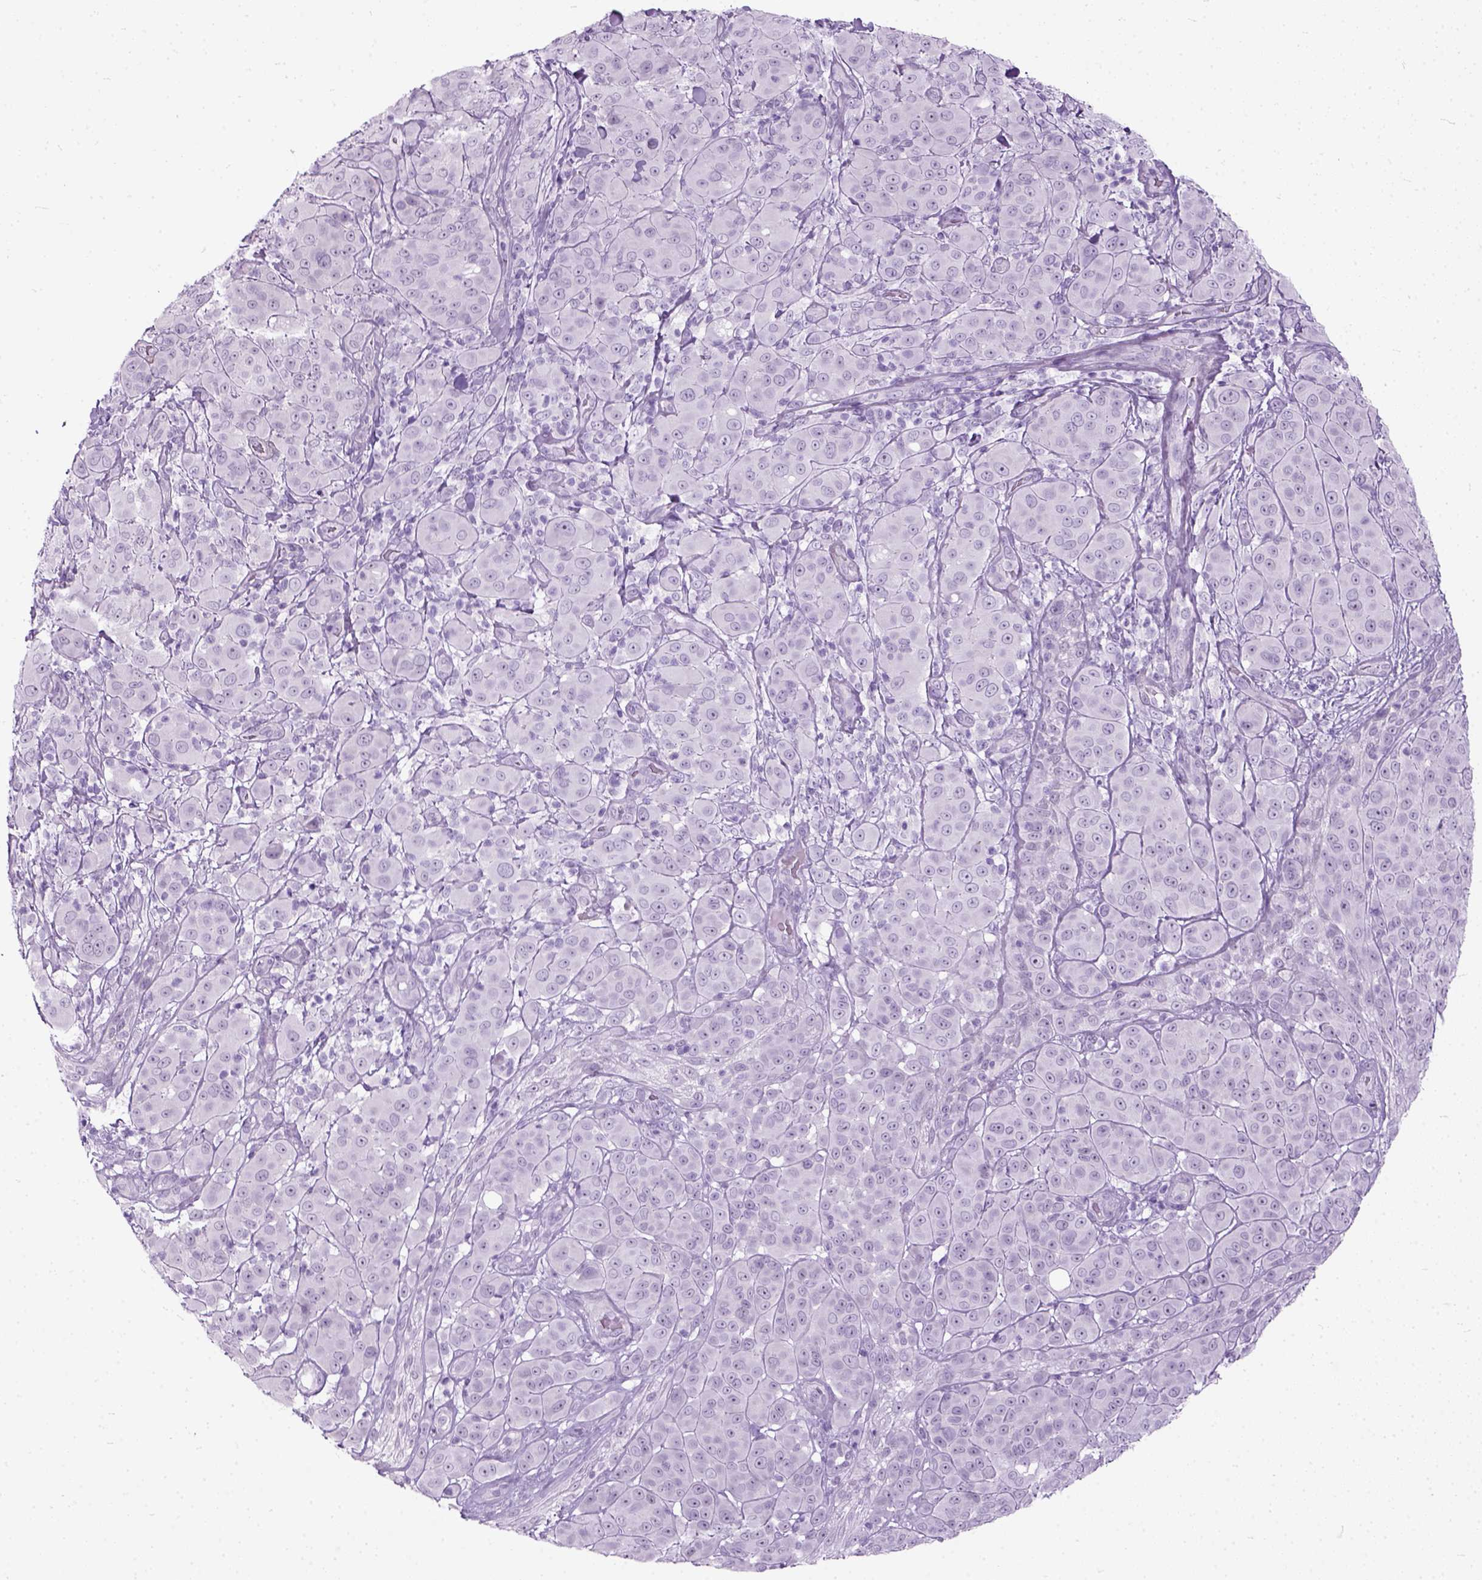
{"staining": {"intensity": "negative", "quantity": "none", "location": "none"}, "tissue": "melanoma", "cell_type": "Tumor cells", "image_type": "cancer", "snomed": [{"axis": "morphology", "description": "Malignant melanoma, NOS"}, {"axis": "topography", "description": "Skin"}], "caption": "Micrograph shows no significant protein expression in tumor cells of malignant melanoma. The staining was performed using DAB to visualize the protein expression in brown, while the nuclei were stained in blue with hematoxylin (Magnification: 20x).", "gene": "AXDND1", "patient": {"sex": "female", "age": 87}}